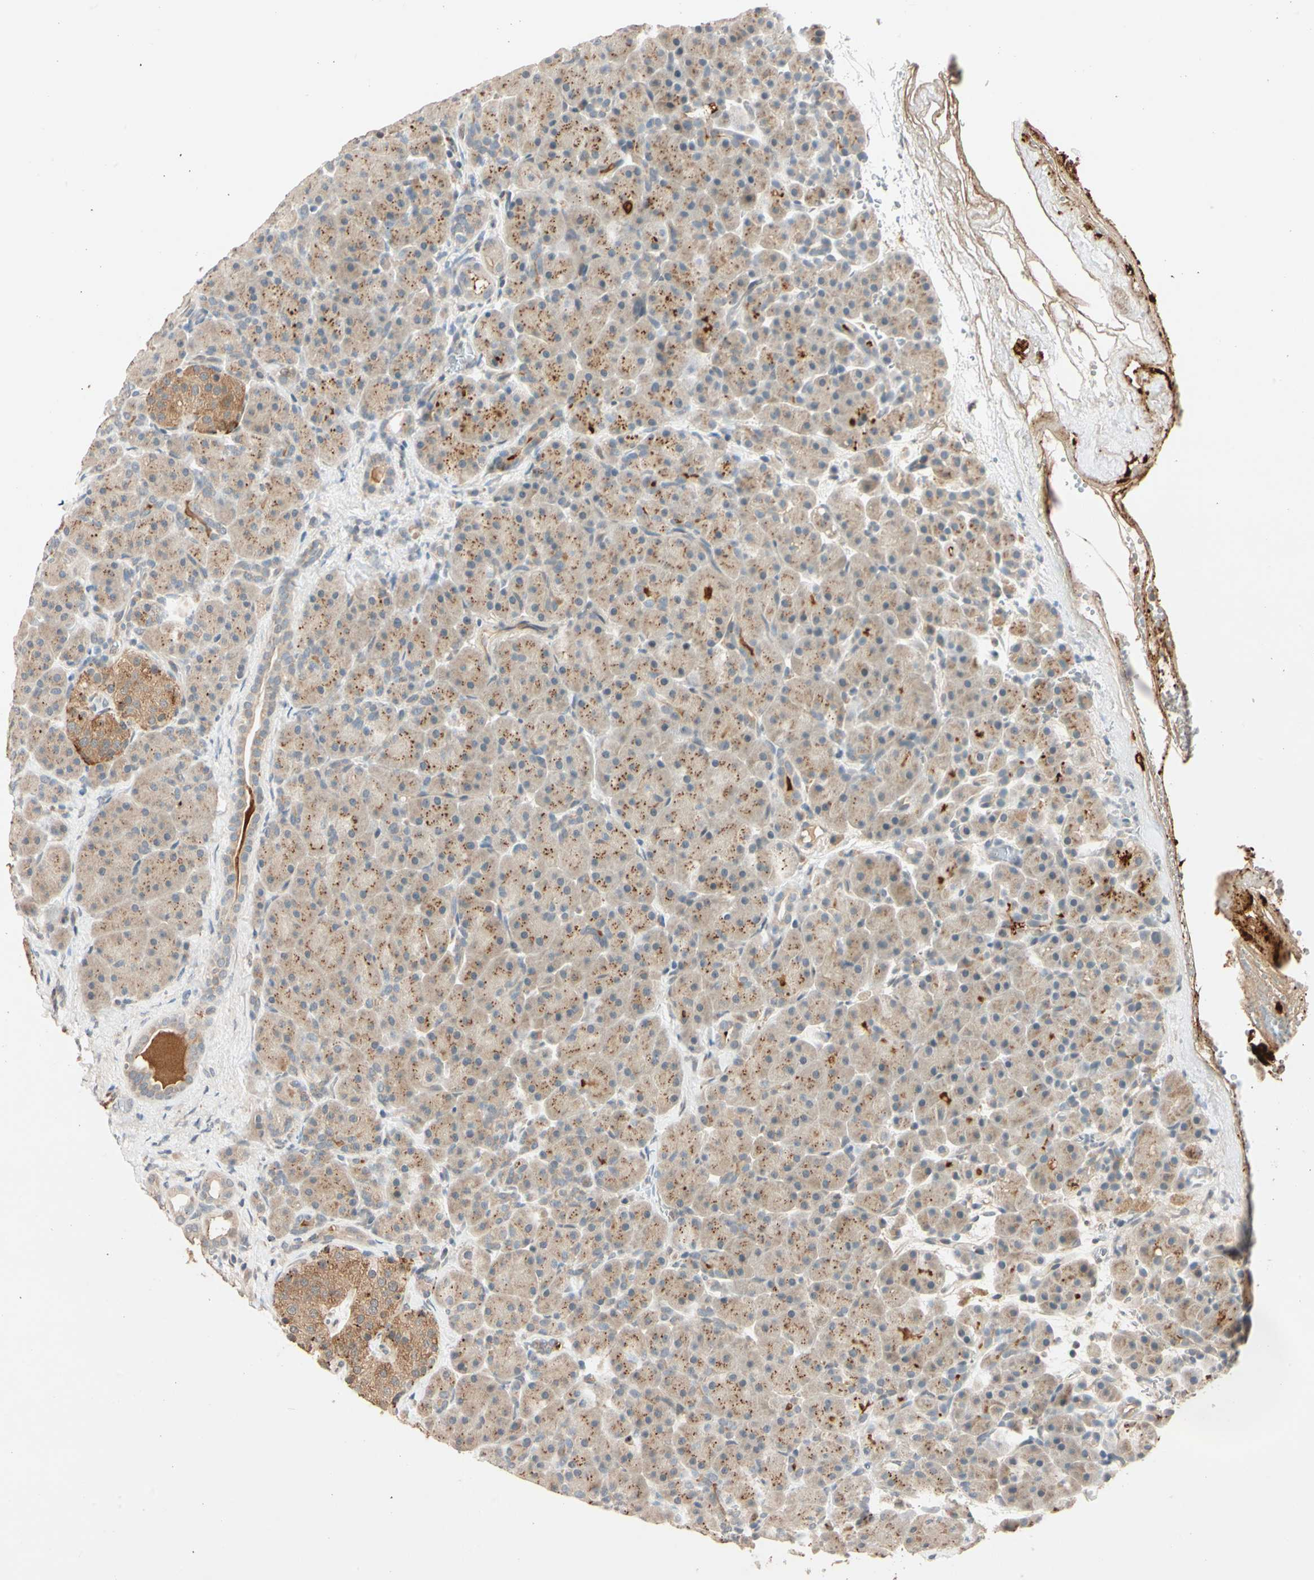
{"staining": {"intensity": "weak", "quantity": ">75%", "location": "cytoplasmic/membranous"}, "tissue": "pancreas", "cell_type": "Exocrine glandular cells", "image_type": "normal", "snomed": [{"axis": "morphology", "description": "Normal tissue, NOS"}, {"axis": "topography", "description": "Pancreas"}], "caption": "This histopathology image demonstrates IHC staining of normal pancreas, with low weak cytoplasmic/membranous expression in approximately >75% of exocrine glandular cells.", "gene": "ACSL5", "patient": {"sex": "male", "age": 66}}